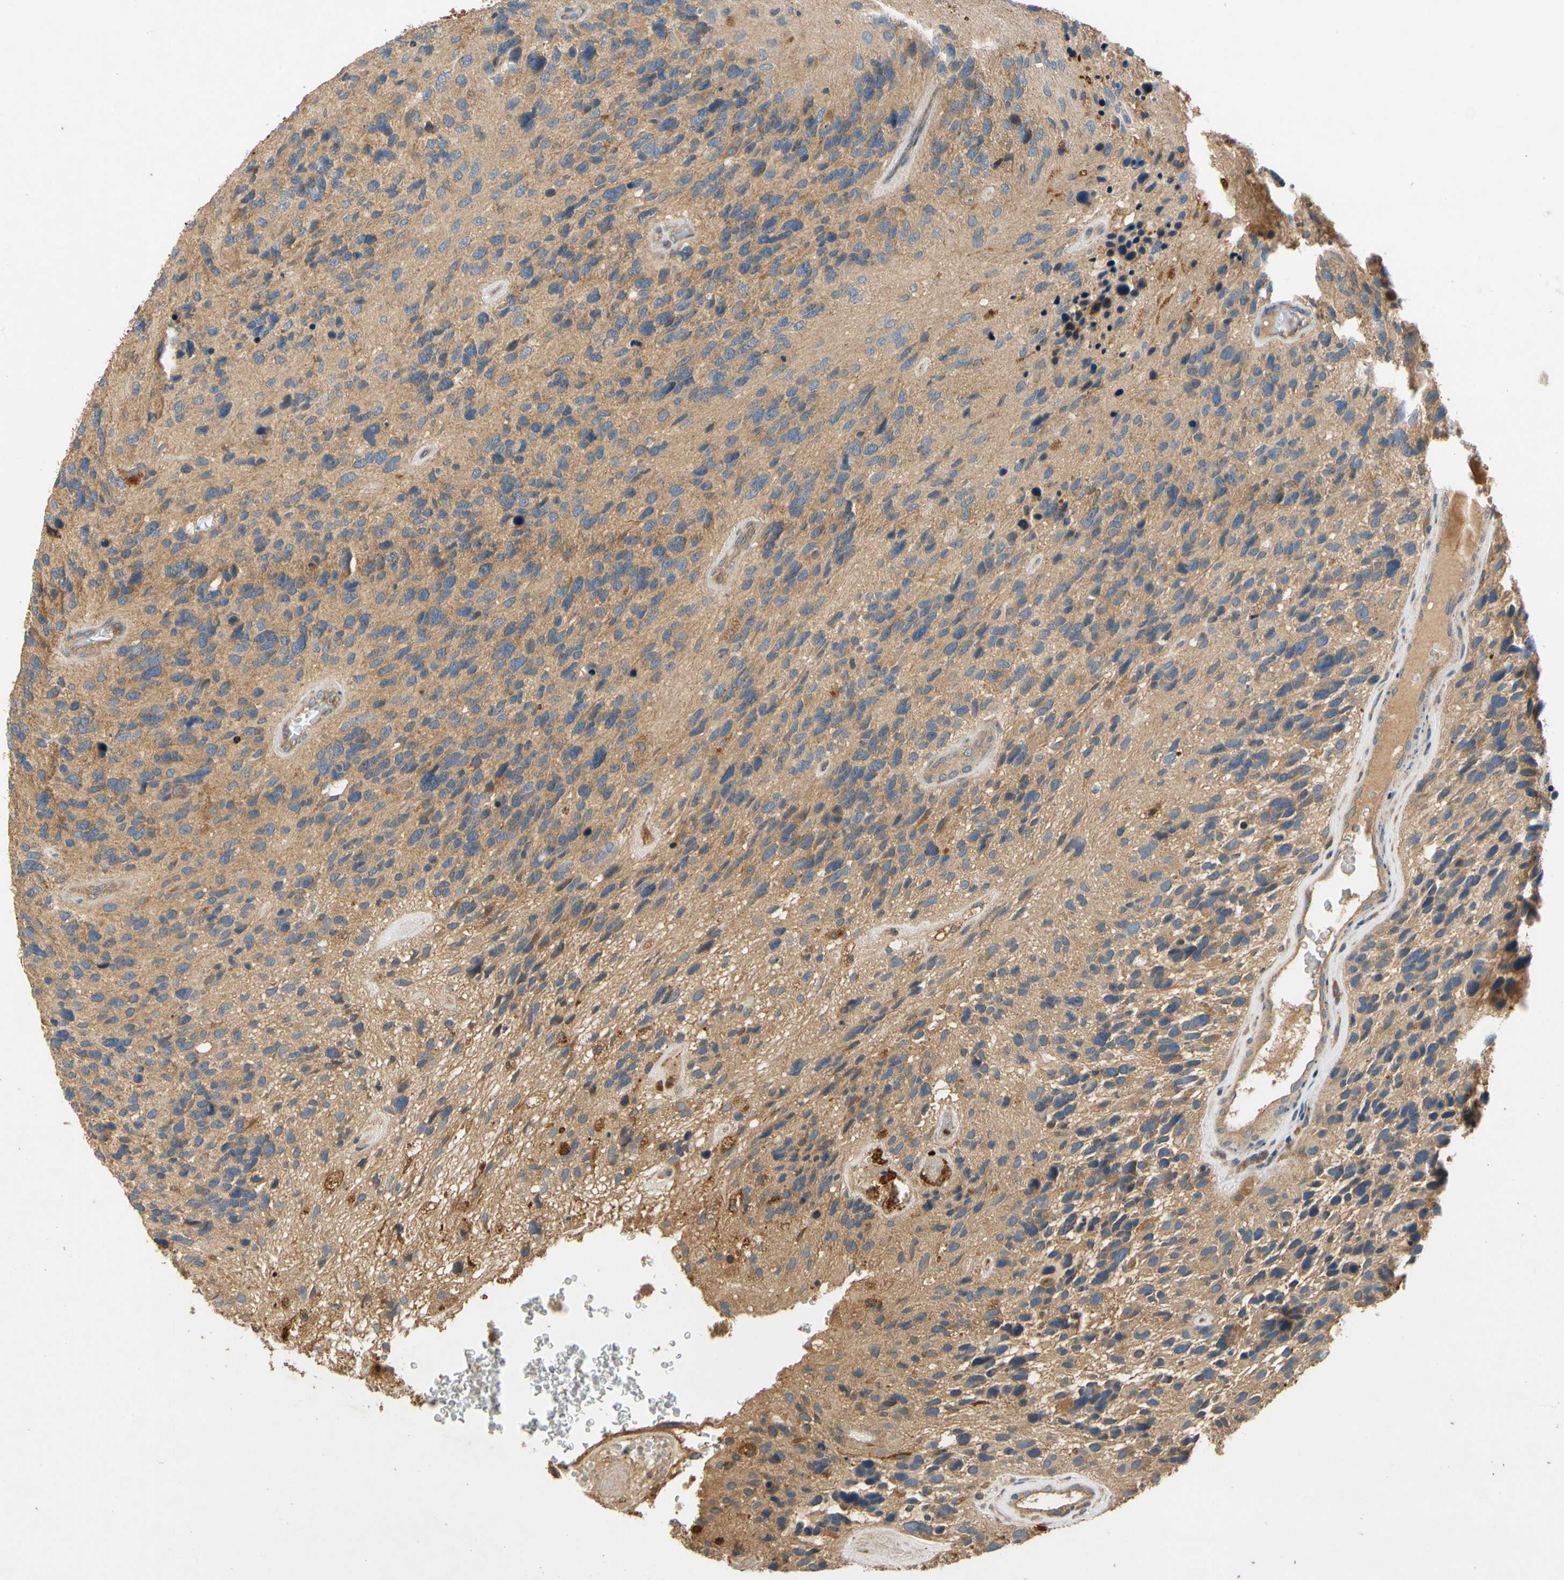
{"staining": {"intensity": "moderate", "quantity": ">75%", "location": "cytoplasmic/membranous"}, "tissue": "glioma", "cell_type": "Tumor cells", "image_type": "cancer", "snomed": [{"axis": "morphology", "description": "Glioma, malignant, High grade"}, {"axis": "topography", "description": "Brain"}], "caption": "A brown stain highlights moderate cytoplasmic/membranous expression of a protein in malignant glioma (high-grade) tumor cells.", "gene": "USP46", "patient": {"sex": "female", "age": 58}}